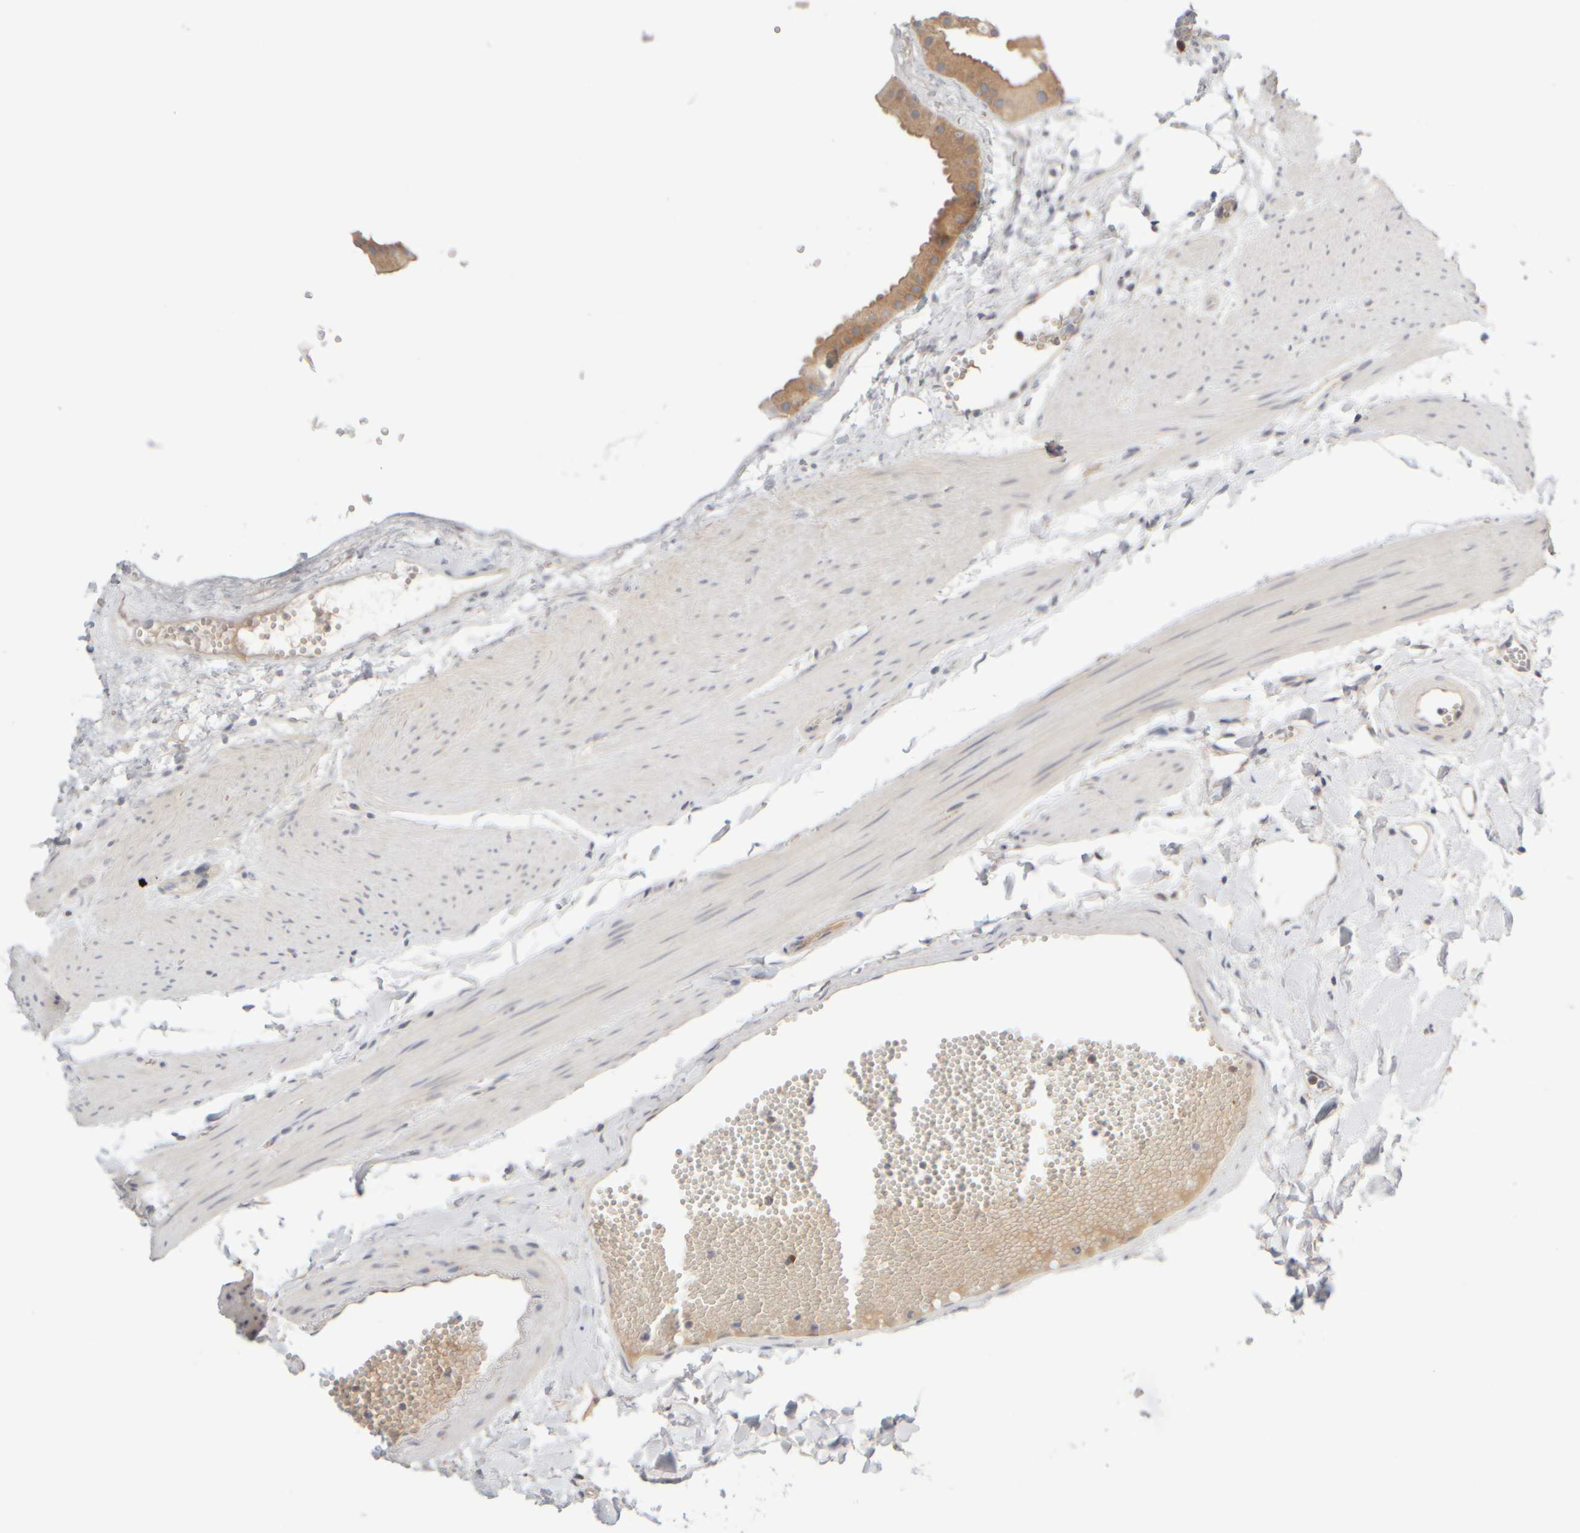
{"staining": {"intensity": "moderate", "quantity": ">75%", "location": "cytoplasmic/membranous"}, "tissue": "gallbladder", "cell_type": "Glandular cells", "image_type": "normal", "snomed": [{"axis": "morphology", "description": "Normal tissue, NOS"}, {"axis": "topography", "description": "Gallbladder"}], "caption": "Protein positivity by immunohistochemistry (IHC) reveals moderate cytoplasmic/membranous staining in approximately >75% of glandular cells in benign gallbladder. Using DAB (3,3'-diaminobenzidine) (brown) and hematoxylin (blue) stains, captured at high magnification using brightfield microscopy.", "gene": "GOPC", "patient": {"sex": "female", "age": 64}}